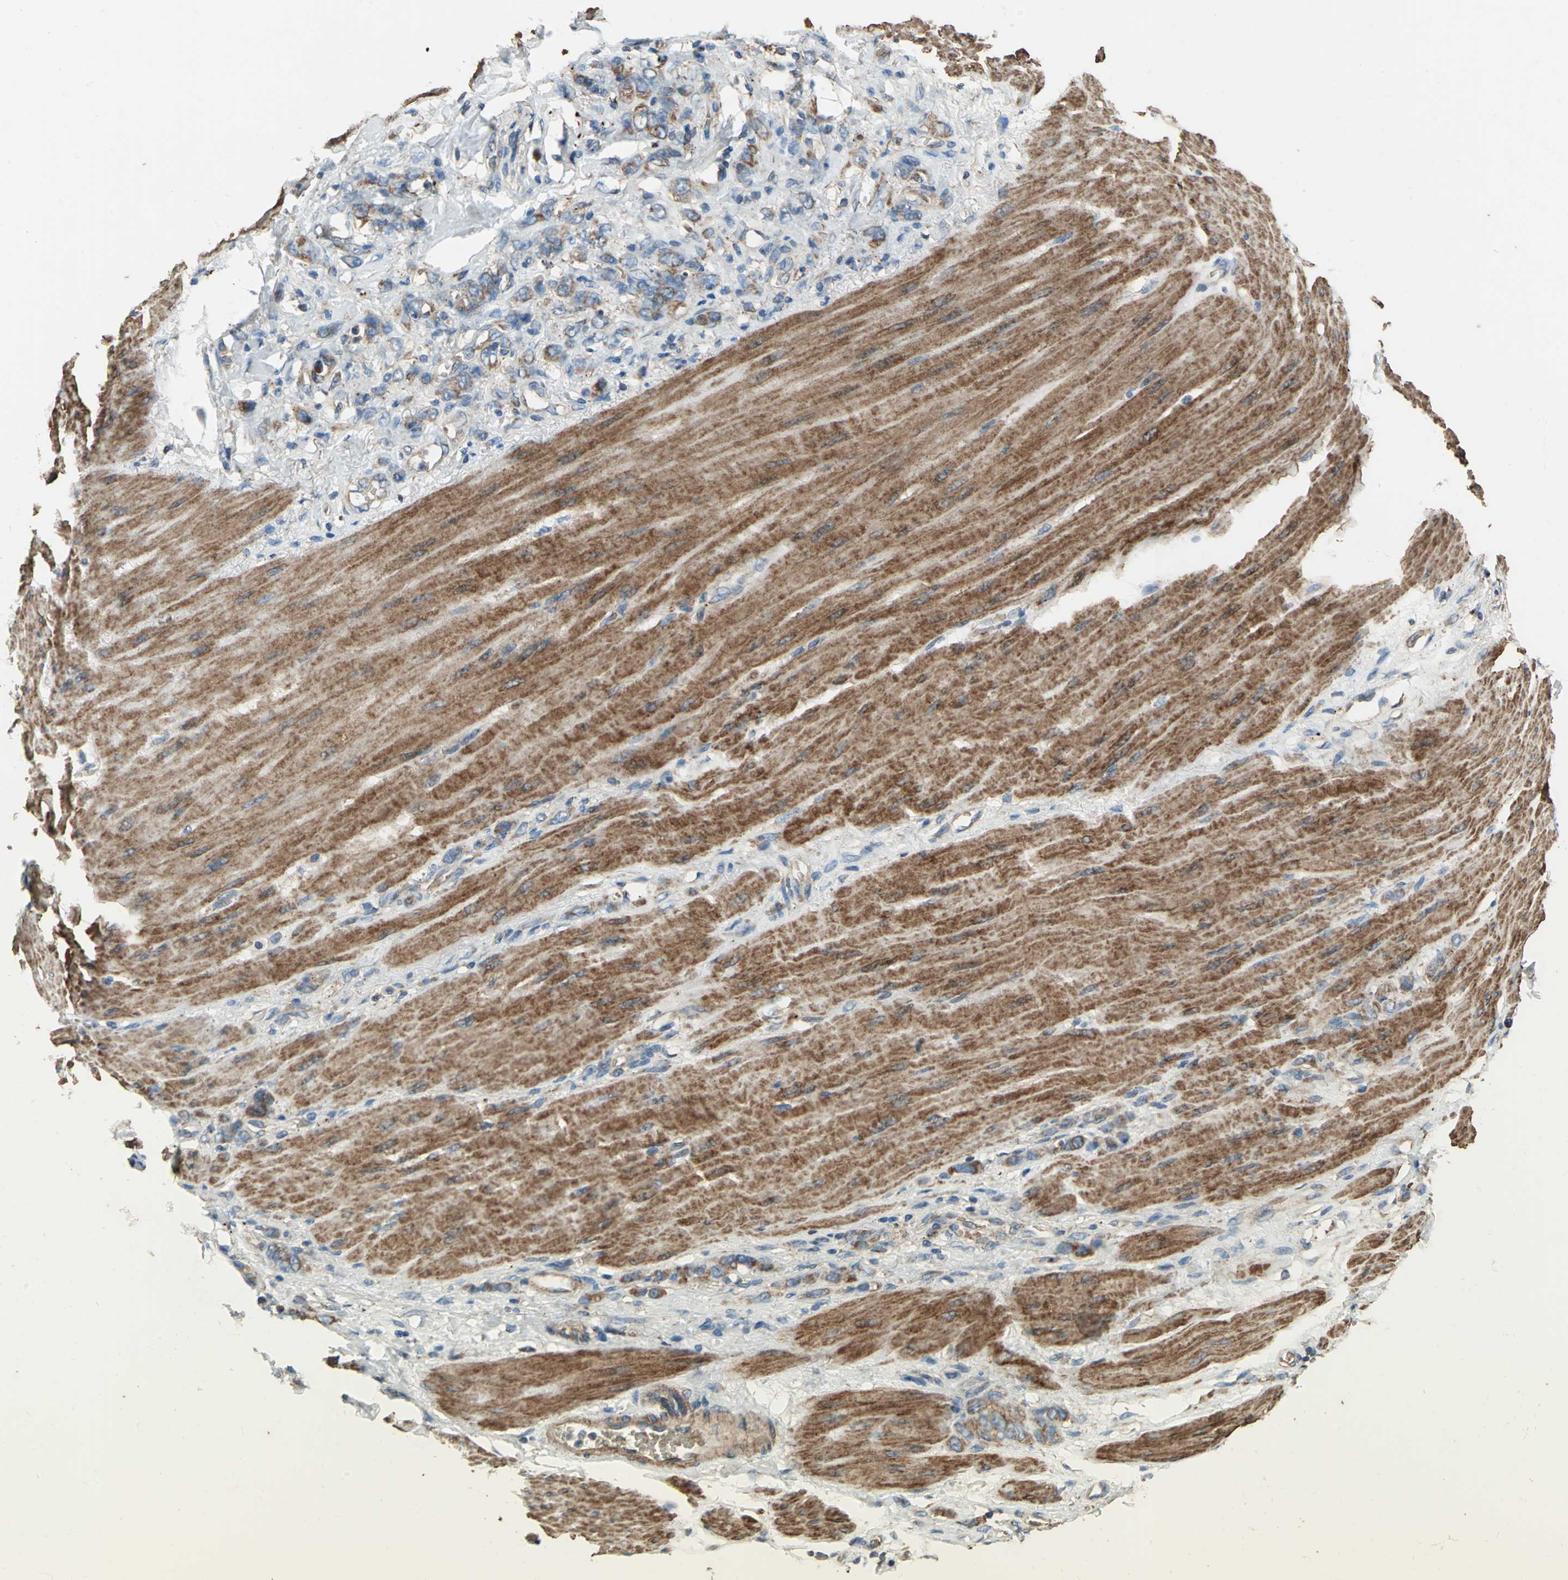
{"staining": {"intensity": "strong", "quantity": ">75%", "location": "cytoplasmic/membranous"}, "tissue": "stomach cancer", "cell_type": "Tumor cells", "image_type": "cancer", "snomed": [{"axis": "morphology", "description": "Normal tissue, NOS"}, {"axis": "morphology", "description": "Adenocarcinoma, NOS"}, {"axis": "topography", "description": "Stomach"}], "caption": "Stomach cancer stained with DAB (3,3'-diaminobenzidine) IHC displays high levels of strong cytoplasmic/membranous expression in about >75% of tumor cells. (Brightfield microscopy of DAB IHC at high magnification).", "gene": "POLRMT", "patient": {"sex": "male", "age": 82}}